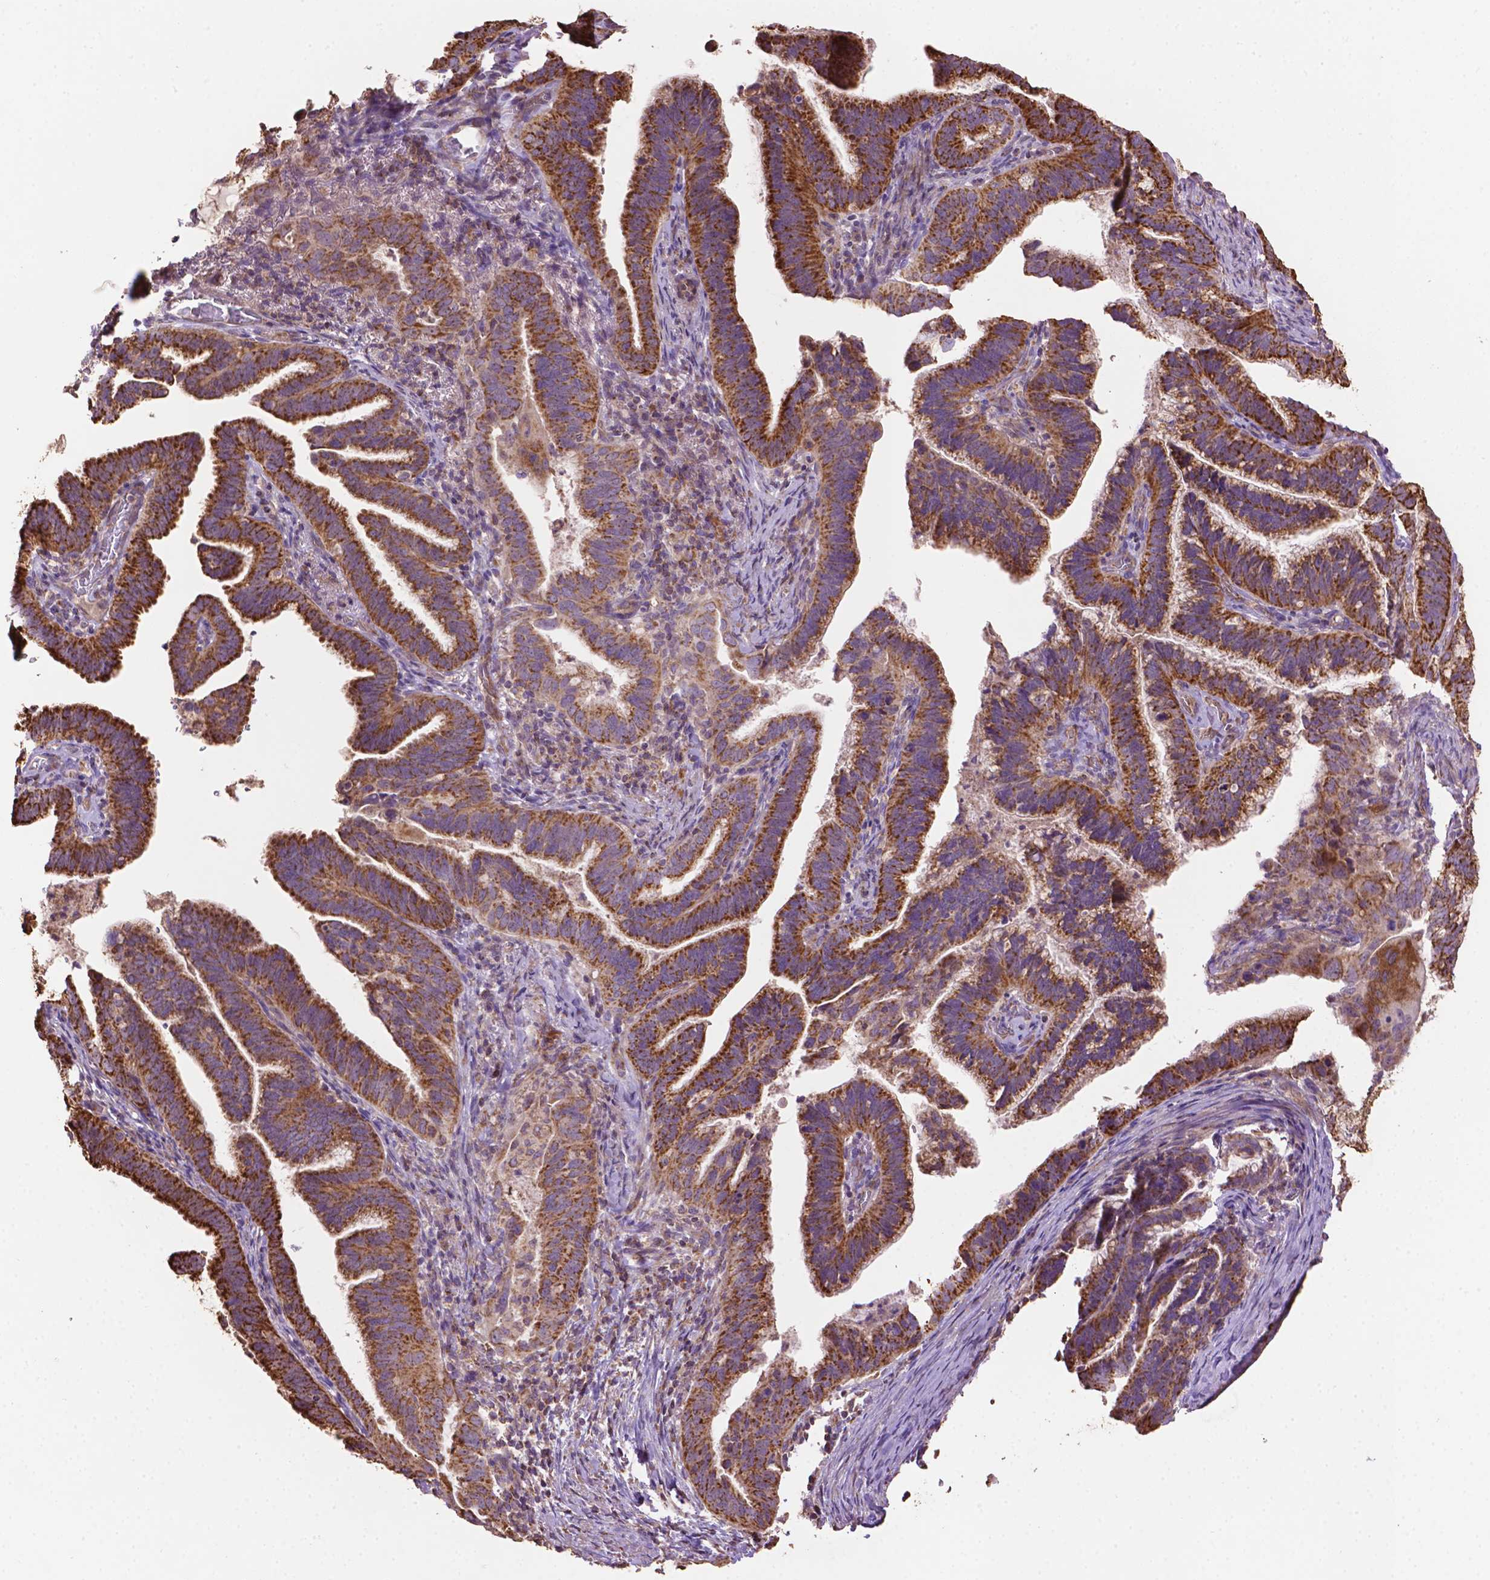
{"staining": {"intensity": "strong", "quantity": ">75%", "location": "cytoplasmic/membranous"}, "tissue": "cervical cancer", "cell_type": "Tumor cells", "image_type": "cancer", "snomed": [{"axis": "morphology", "description": "Adenocarcinoma, NOS"}, {"axis": "topography", "description": "Cervix"}], "caption": "Immunohistochemical staining of cervical cancer displays strong cytoplasmic/membranous protein staining in about >75% of tumor cells. The staining was performed using DAB to visualize the protein expression in brown, while the nuclei were stained in blue with hematoxylin (Magnification: 20x).", "gene": "LRR1", "patient": {"sex": "female", "age": 61}}